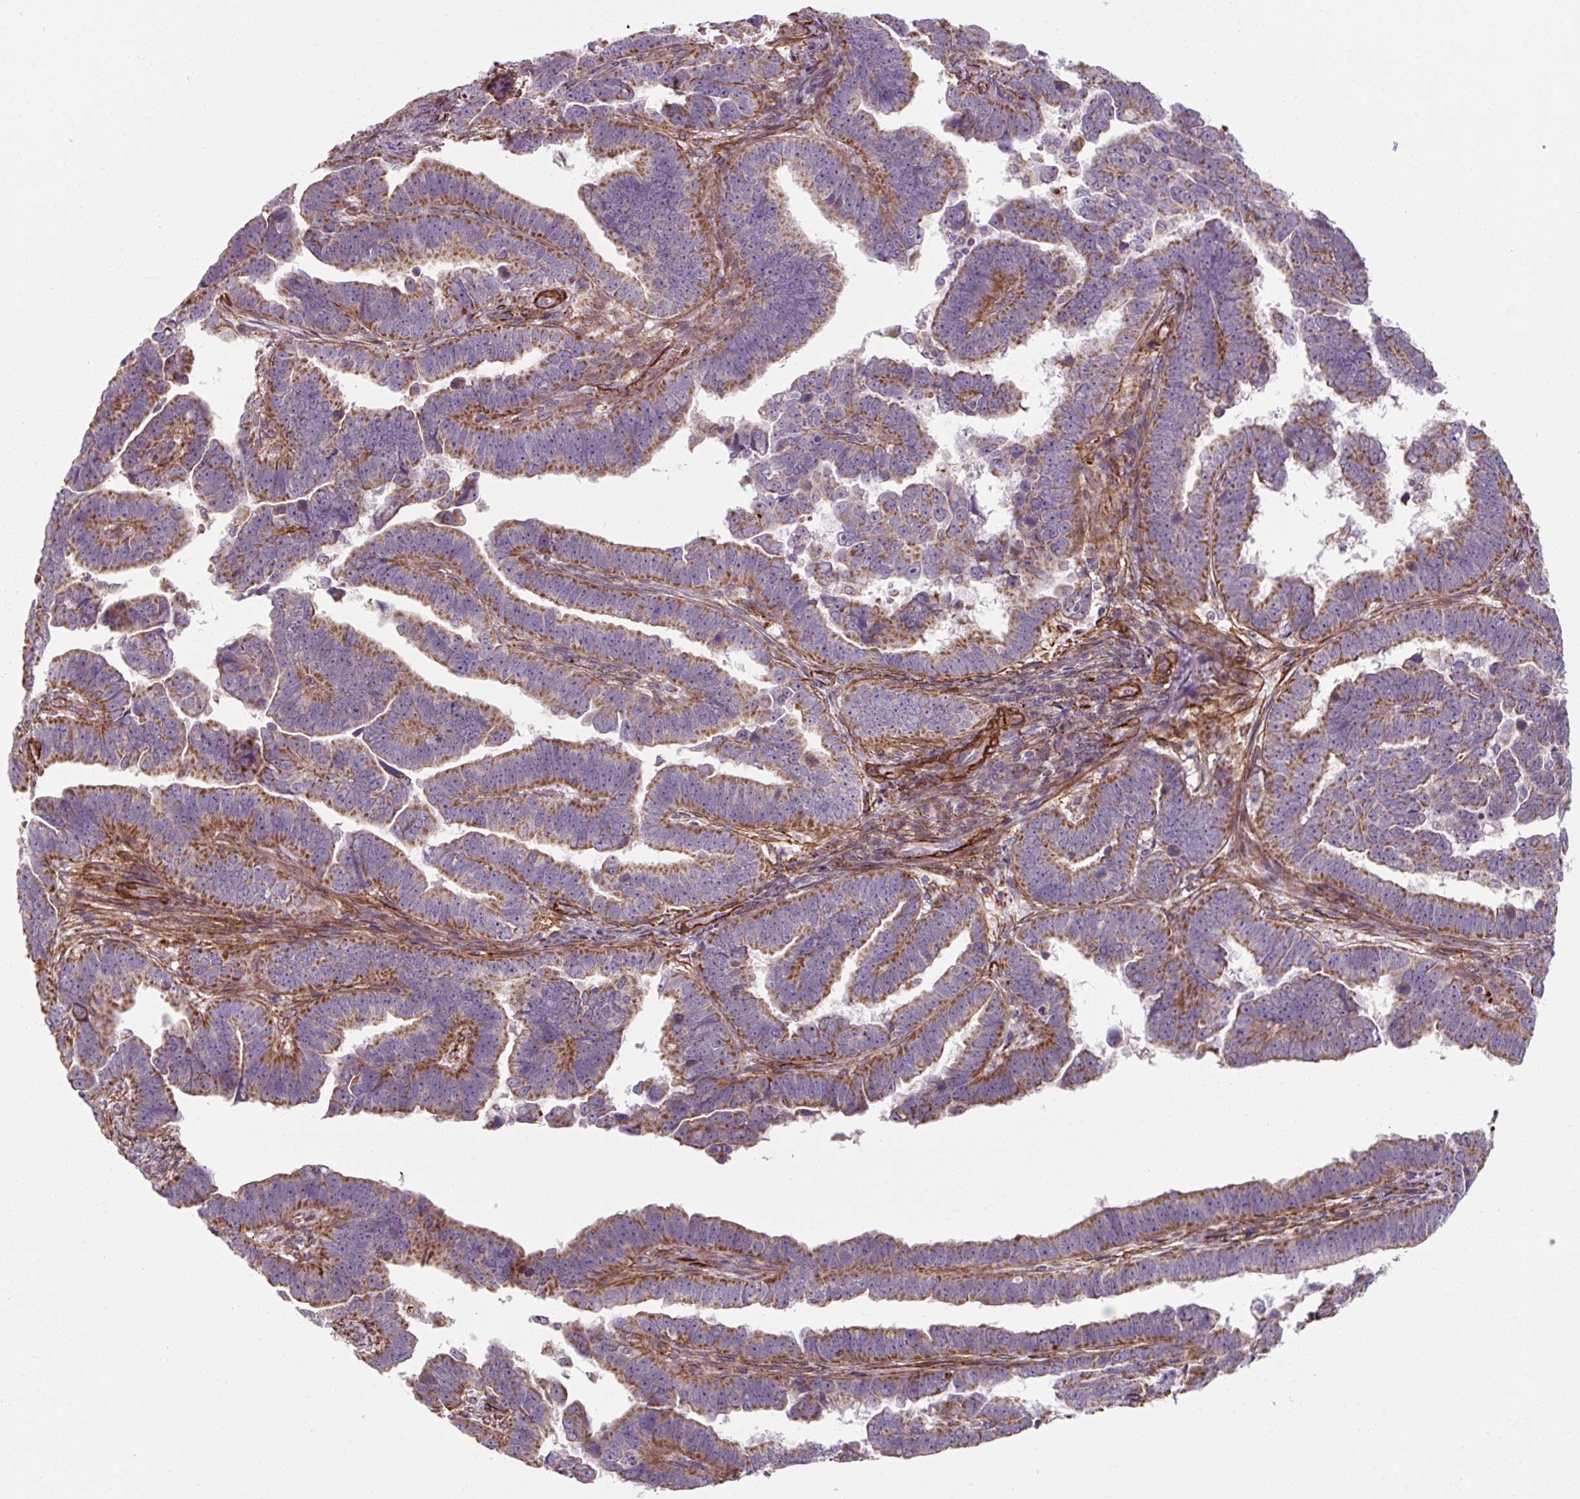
{"staining": {"intensity": "moderate", "quantity": "25%-75%", "location": "cytoplasmic/membranous"}, "tissue": "endometrial cancer", "cell_type": "Tumor cells", "image_type": "cancer", "snomed": [{"axis": "morphology", "description": "Adenocarcinoma, NOS"}, {"axis": "topography", "description": "Endometrium"}], "caption": "Immunohistochemistry (IHC) of human endometrial cancer (adenocarcinoma) reveals medium levels of moderate cytoplasmic/membranous staining in about 25%-75% of tumor cells.", "gene": "MRPS5", "patient": {"sex": "female", "age": 75}}